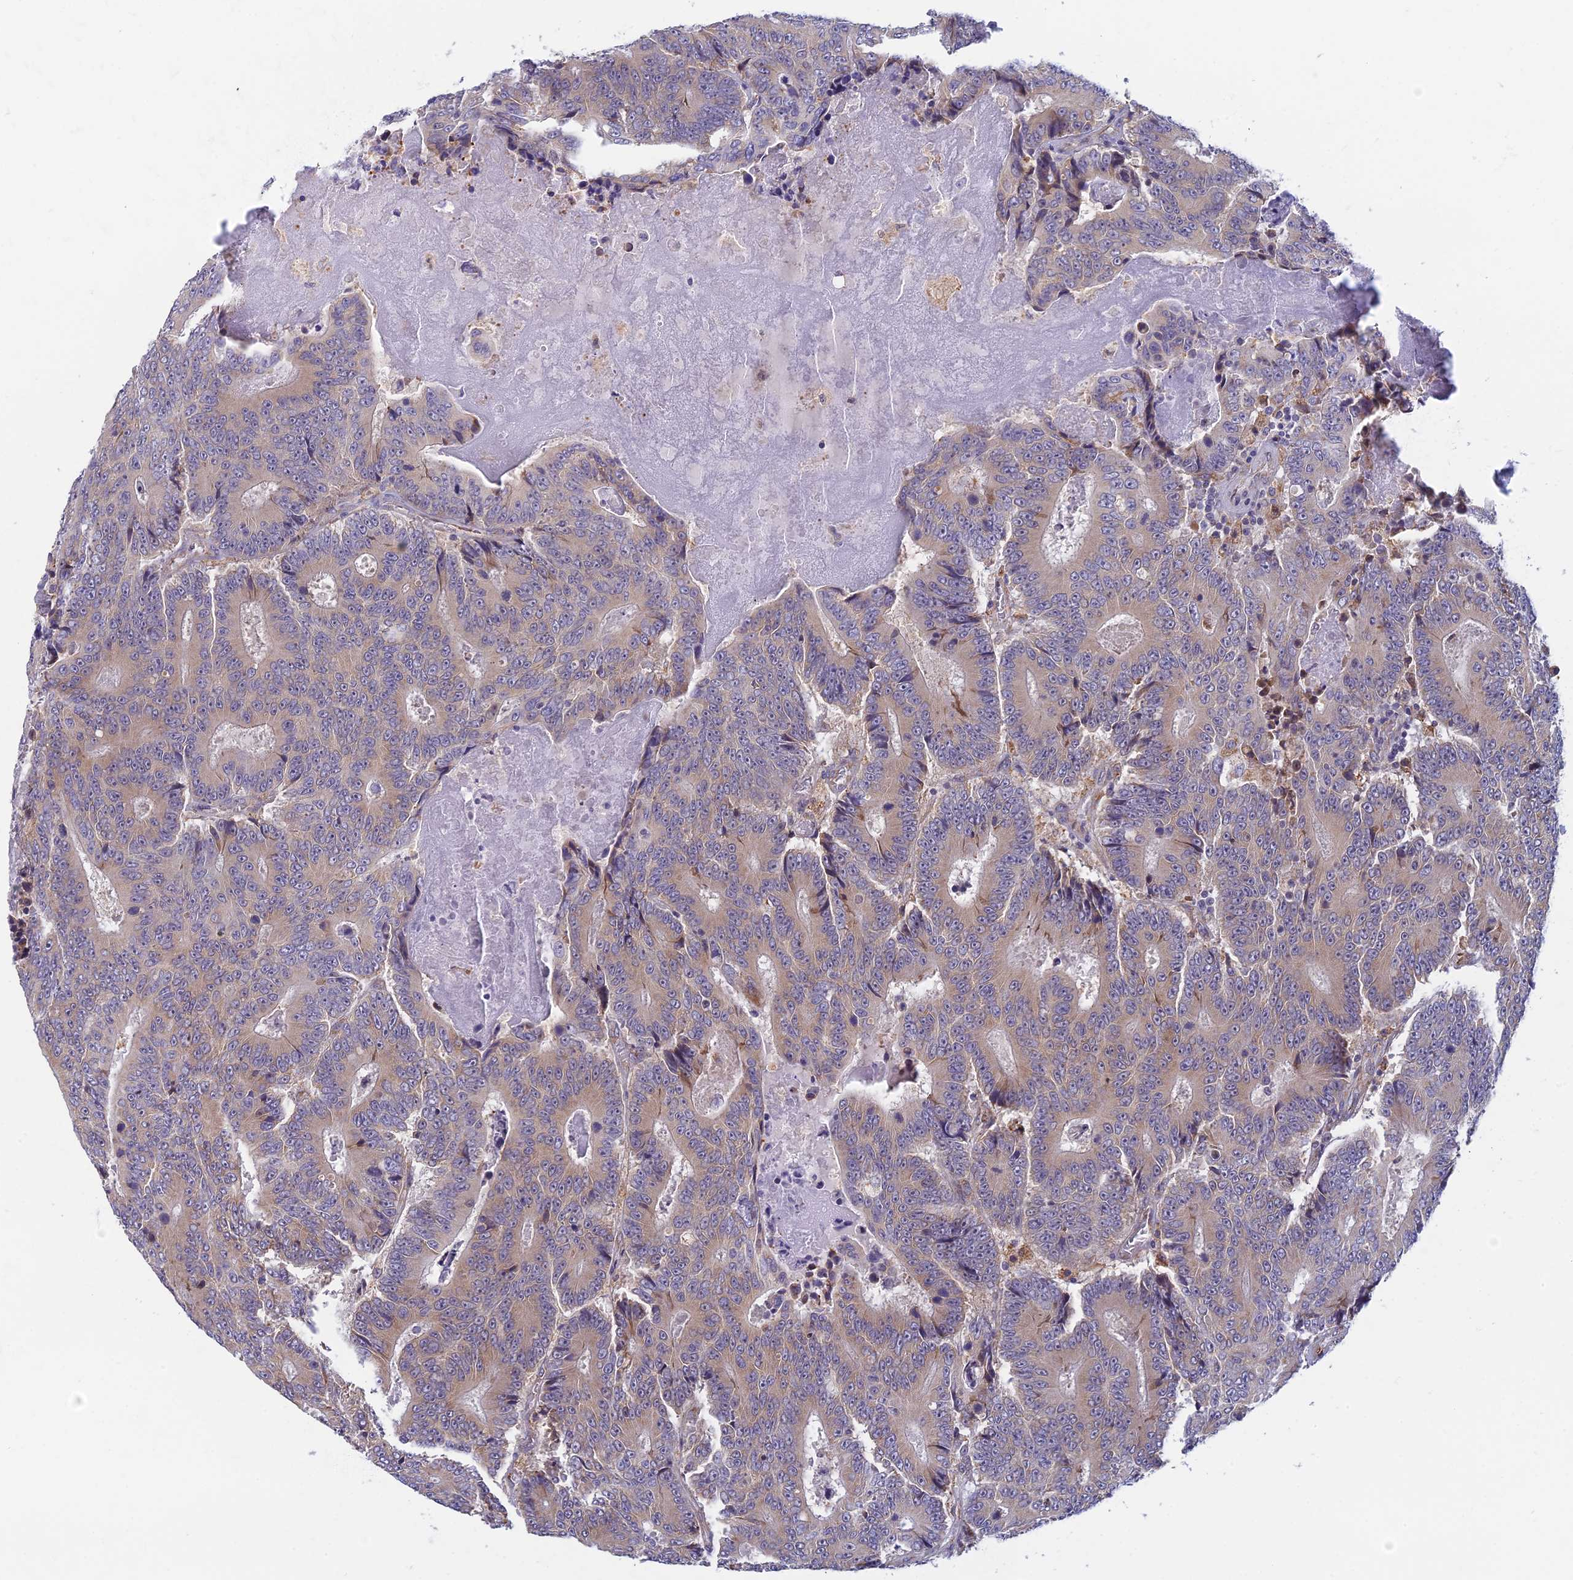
{"staining": {"intensity": "negative", "quantity": "none", "location": "none"}, "tissue": "colorectal cancer", "cell_type": "Tumor cells", "image_type": "cancer", "snomed": [{"axis": "morphology", "description": "Adenocarcinoma, NOS"}, {"axis": "topography", "description": "Colon"}], "caption": "Immunohistochemistry (IHC) of human colorectal cancer (adenocarcinoma) reveals no staining in tumor cells.", "gene": "DDX51", "patient": {"sex": "male", "age": 83}}